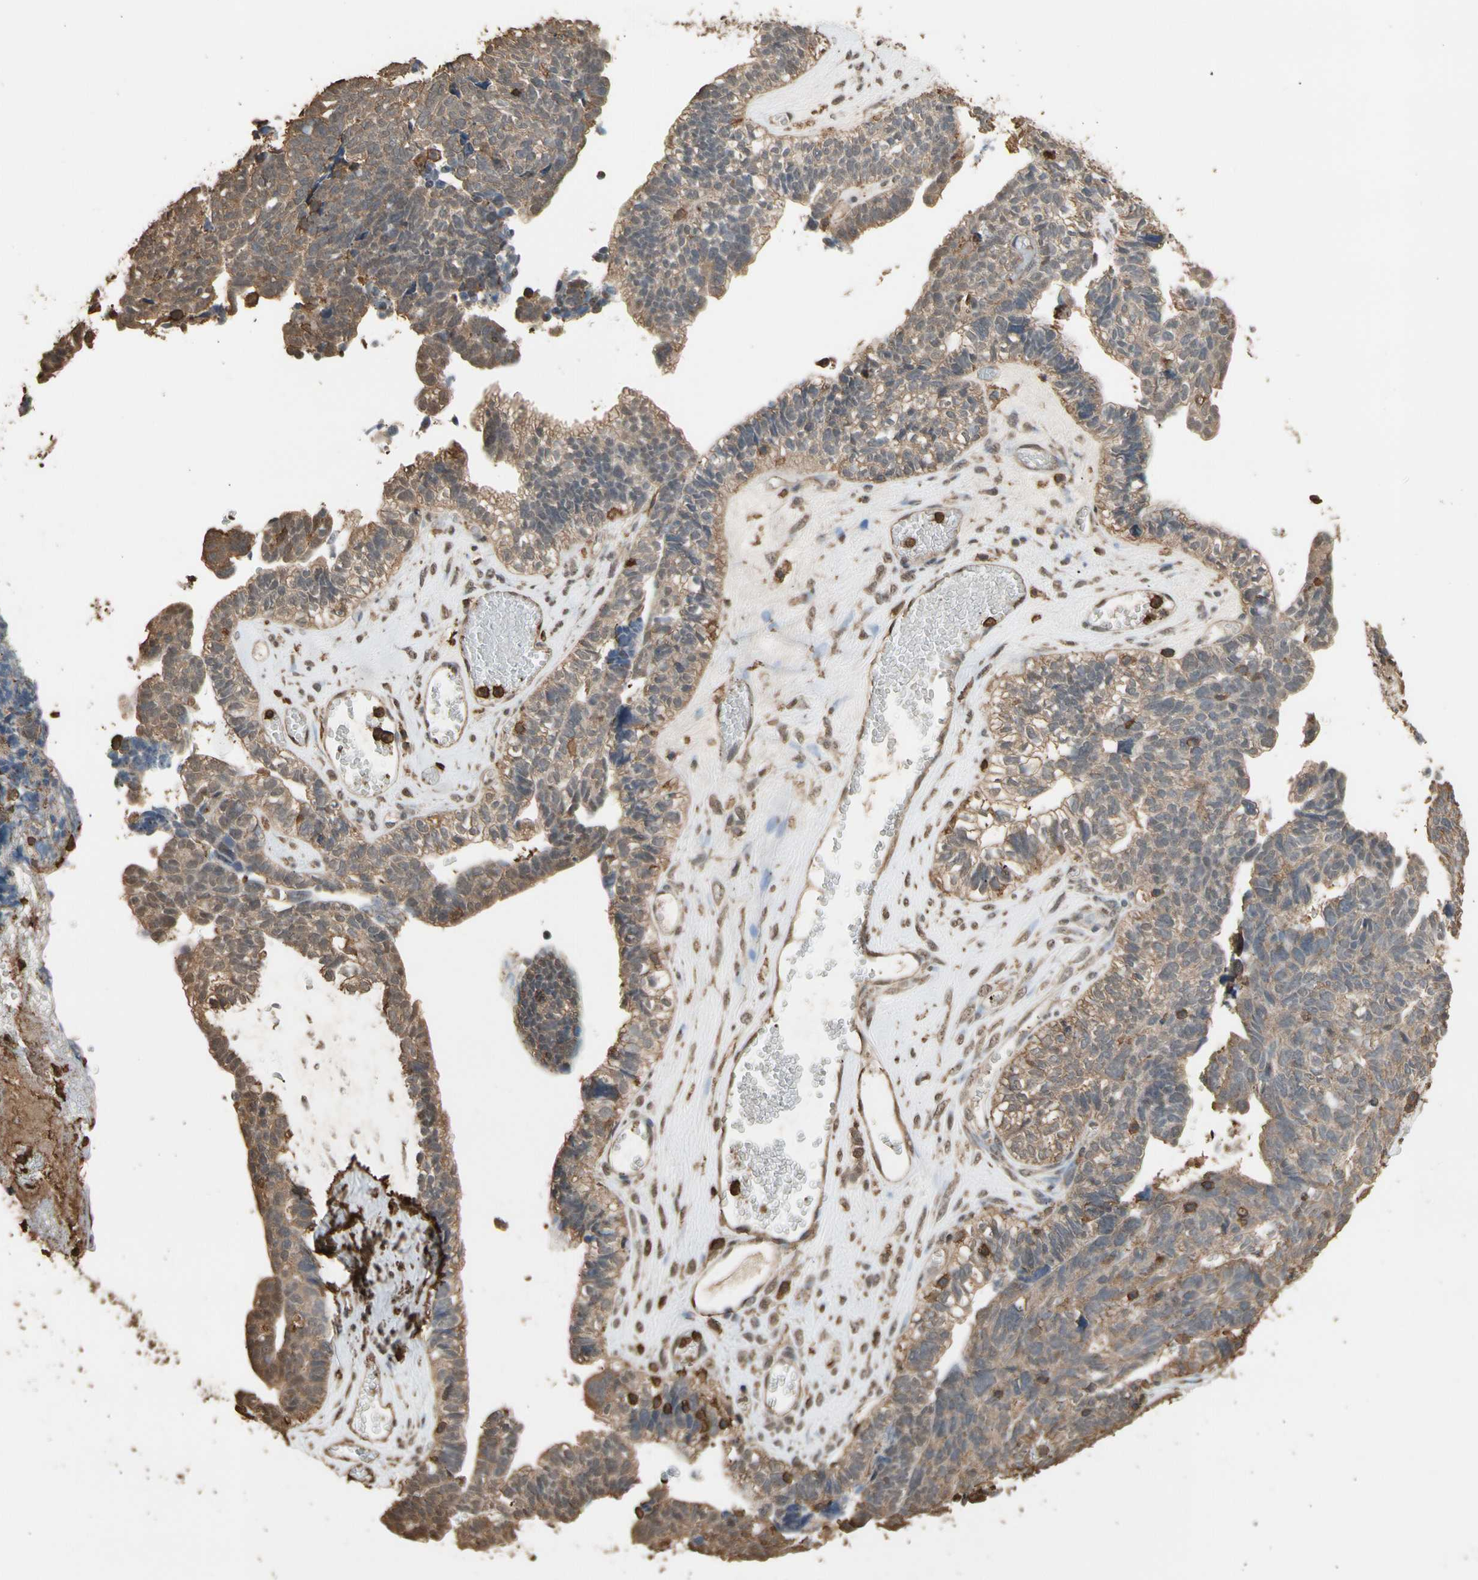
{"staining": {"intensity": "moderate", "quantity": ">75%", "location": "cytoplasmic/membranous"}, "tissue": "ovarian cancer", "cell_type": "Tumor cells", "image_type": "cancer", "snomed": [{"axis": "morphology", "description": "Cystadenocarcinoma, serous, NOS"}, {"axis": "topography", "description": "Ovary"}], "caption": "This is an image of immunohistochemistry (IHC) staining of ovarian serous cystadenocarcinoma, which shows moderate expression in the cytoplasmic/membranous of tumor cells.", "gene": "TNFSF13B", "patient": {"sex": "female", "age": 79}}